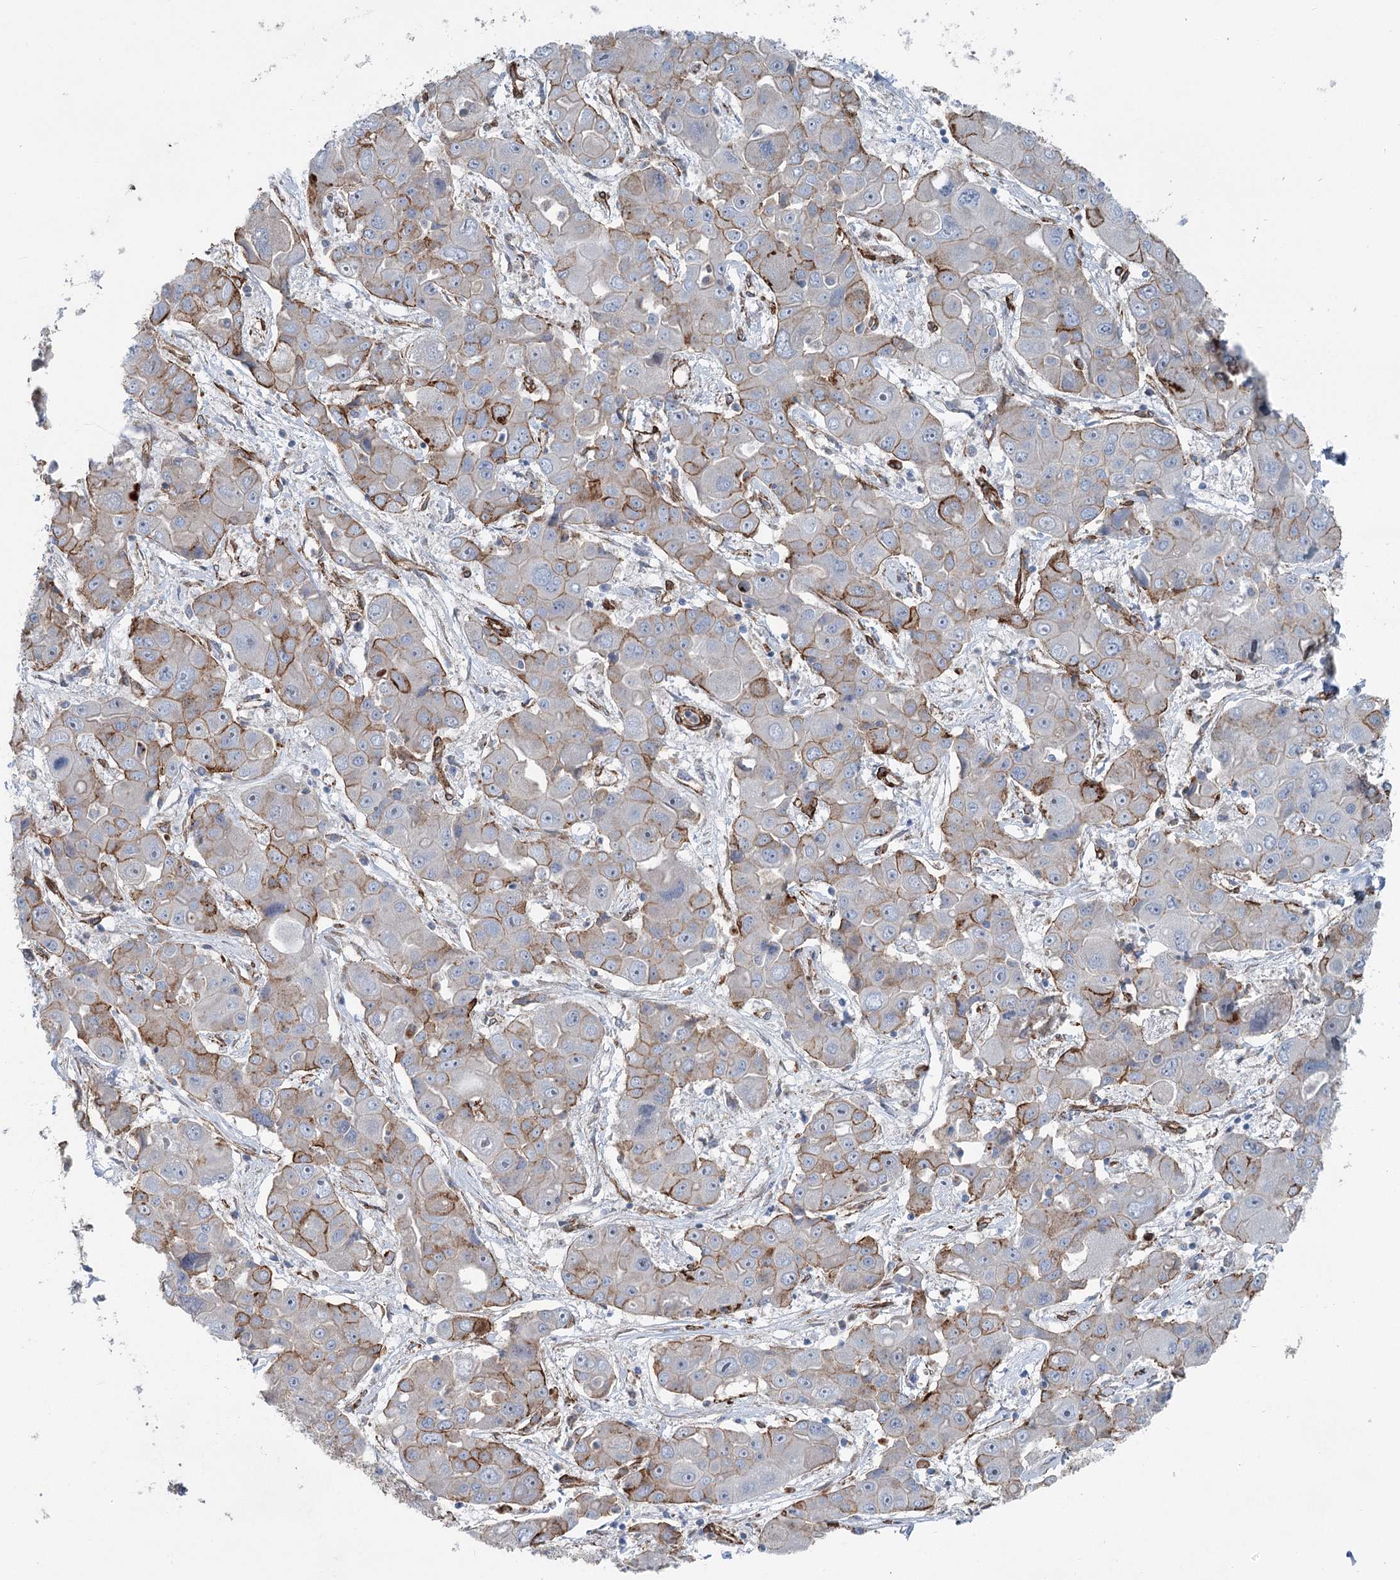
{"staining": {"intensity": "moderate", "quantity": "25%-75%", "location": "cytoplasmic/membranous"}, "tissue": "liver cancer", "cell_type": "Tumor cells", "image_type": "cancer", "snomed": [{"axis": "morphology", "description": "Cholangiocarcinoma"}, {"axis": "topography", "description": "Liver"}], "caption": "The immunohistochemical stain highlights moderate cytoplasmic/membranous positivity in tumor cells of liver cholangiocarcinoma tissue.", "gene": "IQSEC1", "patient": {"sex": "male", "age": 67}}